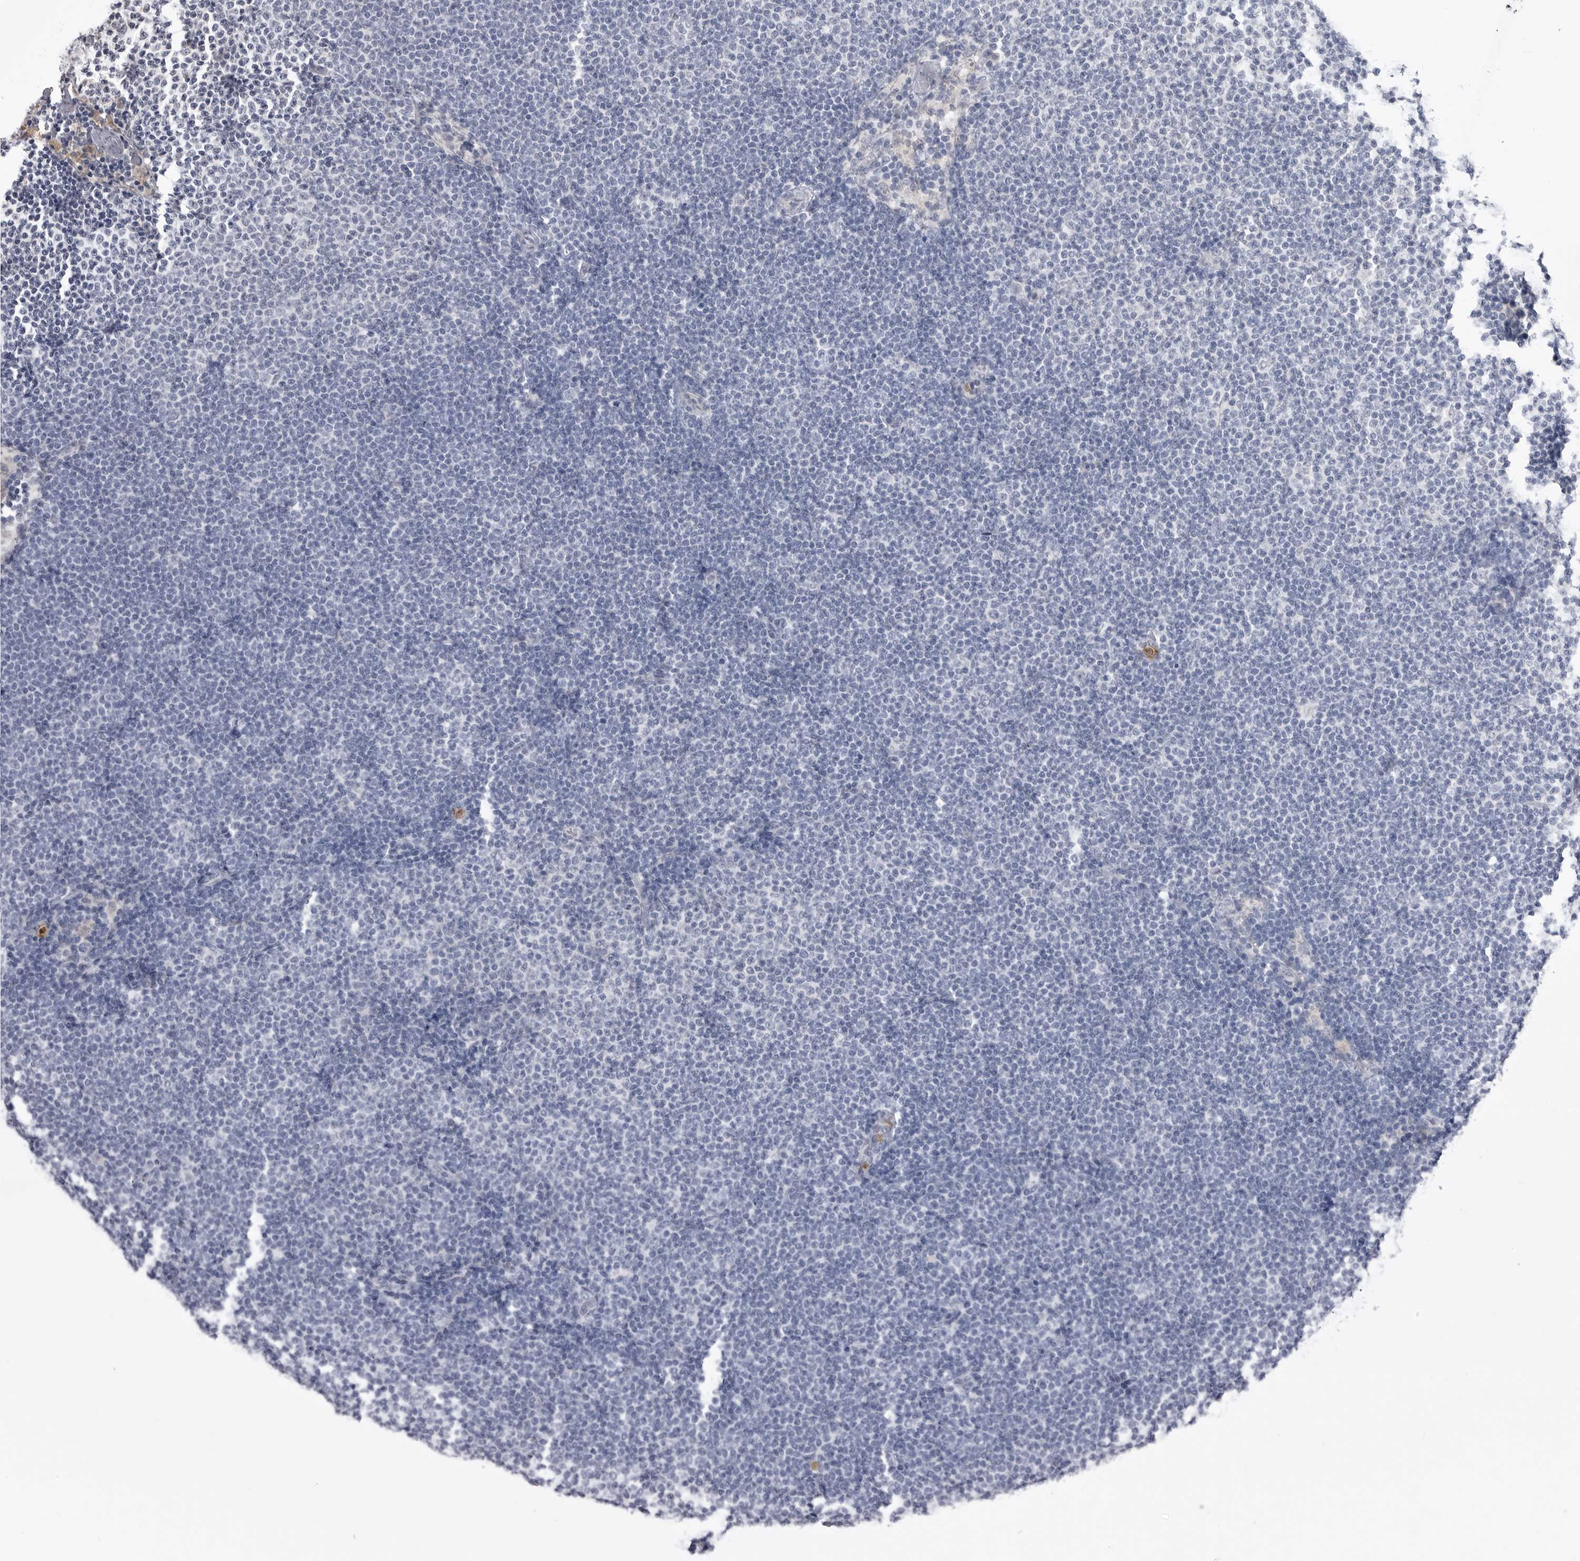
{"staining": {"intensity": "negative", "quantity": "none", "location": "none"}, "tissue": "lymphoma", "cell_type": "Tumor cells", "image_type": "cancer", "snomed": [{"axis": "morphology", "description": "Malignant lymphoma, non-Hodgkin's type, Low grade"}, {"axis": "topography", "description": "Lymph node"}], "caption": "A high-resolution image shows IHC staining of low-grade malignant lymphoma, non-Hodgkin's type, which demonstrates no significant expression in tumor cells. The staining was performed using DAB (3,3'-diaminobenzidine) to visualize the protein expression in brown, while the nuclei were stained in blue with hematoxylin (Magnification: 20x).", "gene": "STAP2", "patient": {"sex": "female", "age": 53}}